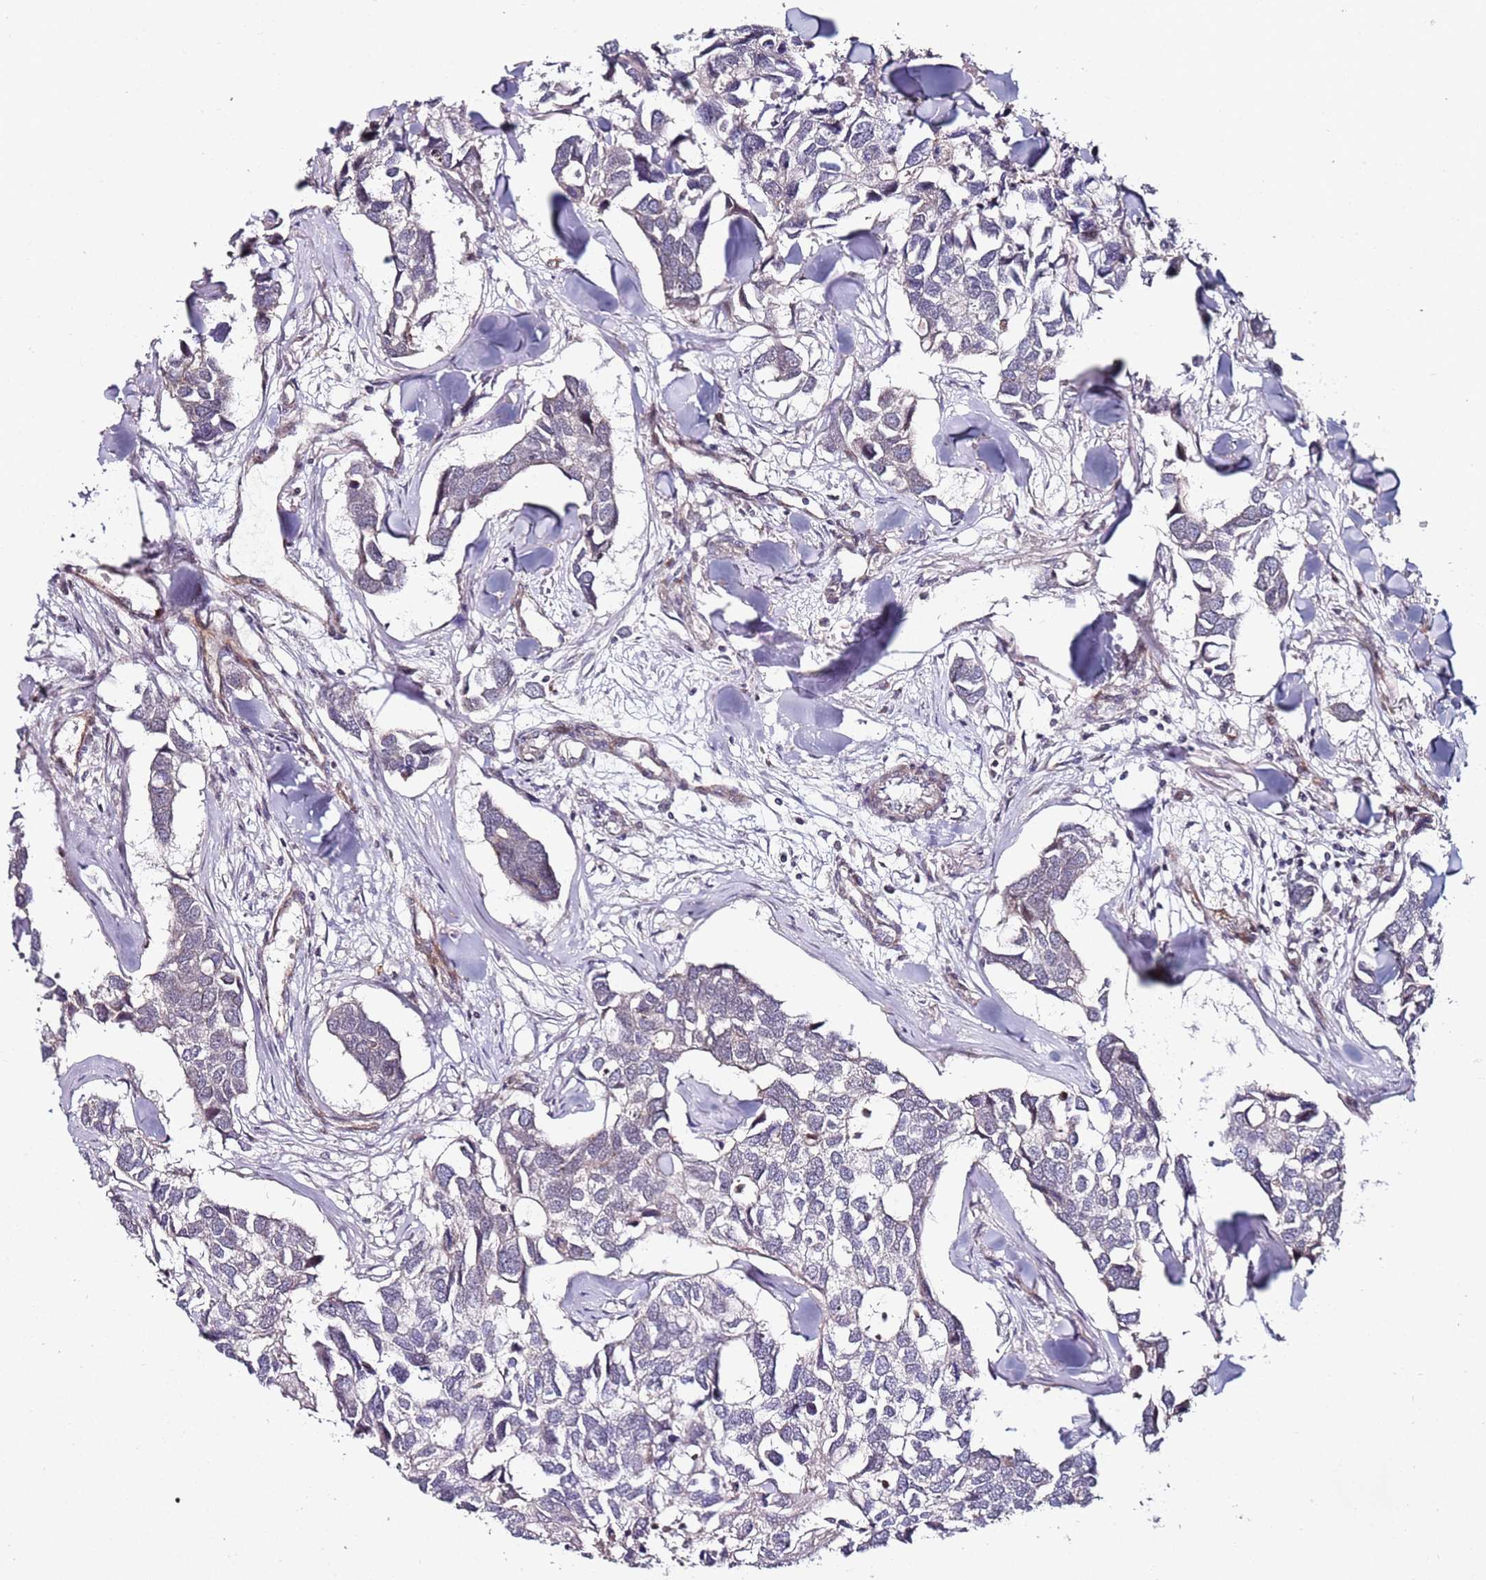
{"staining": {"intensity": "negative", "quantity": "none", "location": "none"}, "tissue": "breast cancer", "cell_type": "Tumor cells", "image_type": "cancer", "snomed": [{"axis": "morphology", "description": "Duct carcinoma"}, {"axis": "topography", "description": "Breast"}], "caption": "IHC image of breast cancer (infiltrating ductal carcinoma) stained for a protein (brown), which reveals no positivity in tumor cells.", "gene": "DUSP28", "patient": {"sex": "female", "age": 83}}